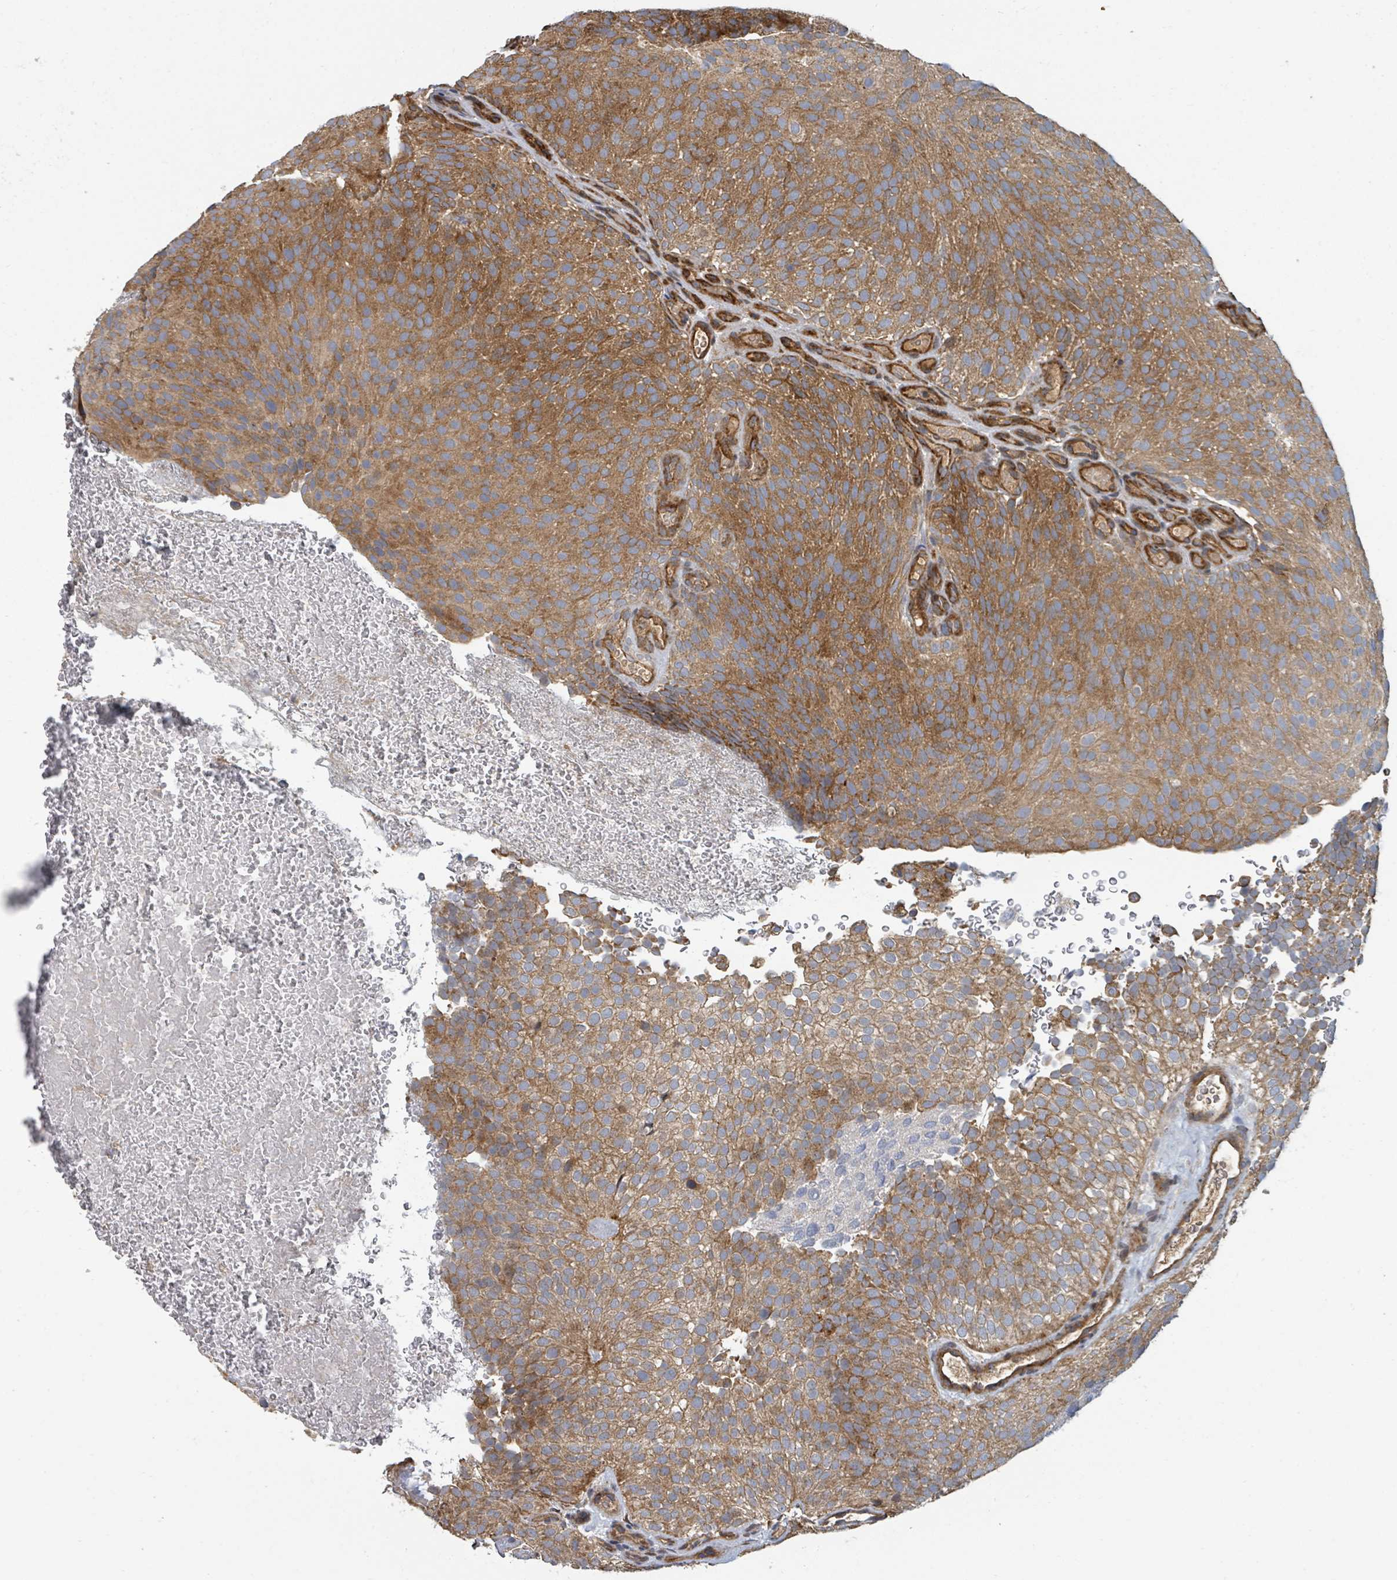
{"staining": {"intensity": "moderate", "quantity": ">75%", "location": "cytoplasmic/membranous"}, "tissue": "urothelial cancer", "cell_type": "Tumor cells", "image_type": "cancer", "snomed": [{"axis": "morphology", "description": "Urothelial carcinoma, Low grade"}, {"axis": "topography", "description": "Urinary bladder"}], "caption": "A high-resolution micrograph shows immunohistochemistry (IHC) staining of urothelial cancer, which reveals moderate cytoplasmic/membranous staining in approximately >75% of tumor cells.", "gene": "DPM1", "patient": {"sex": "male", "age": 78}}